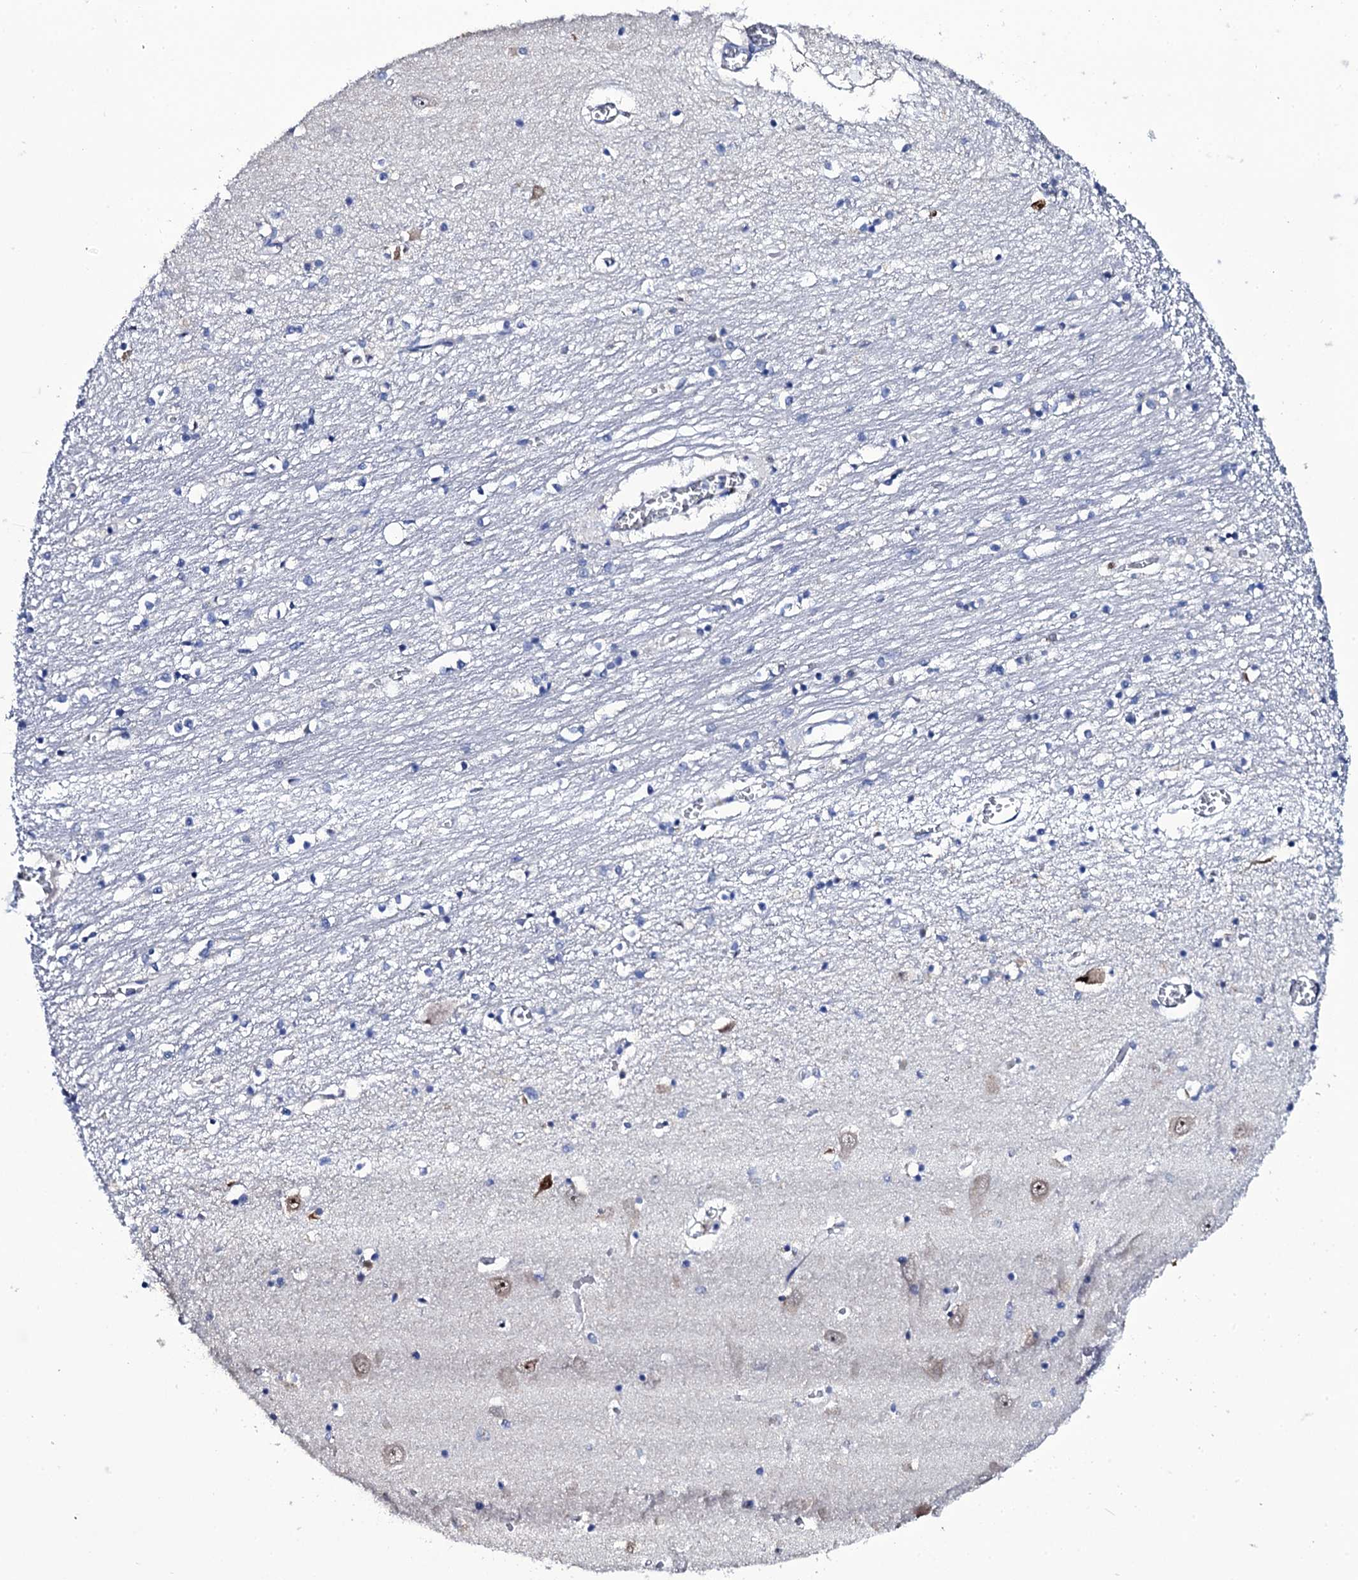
{"staining": {"intensity": "negative", "quantity": "none", "location": "none"}, "tissue": "hippocampus", "cell_type": "Glial cells", "image_type": "normal", "snomed": [{"axis": "morphology", "description": "Normal tissue, NOS"}, {"axis": "topography", "description": "Hippocampus"}], "caption": "DAB immunohistochemical staining of normal hippocampus displays no significant expression in glial cells. Nuclei are stained in blue.", "gene": "NPM2", "patient": {"sex": "male", "age": 70}}